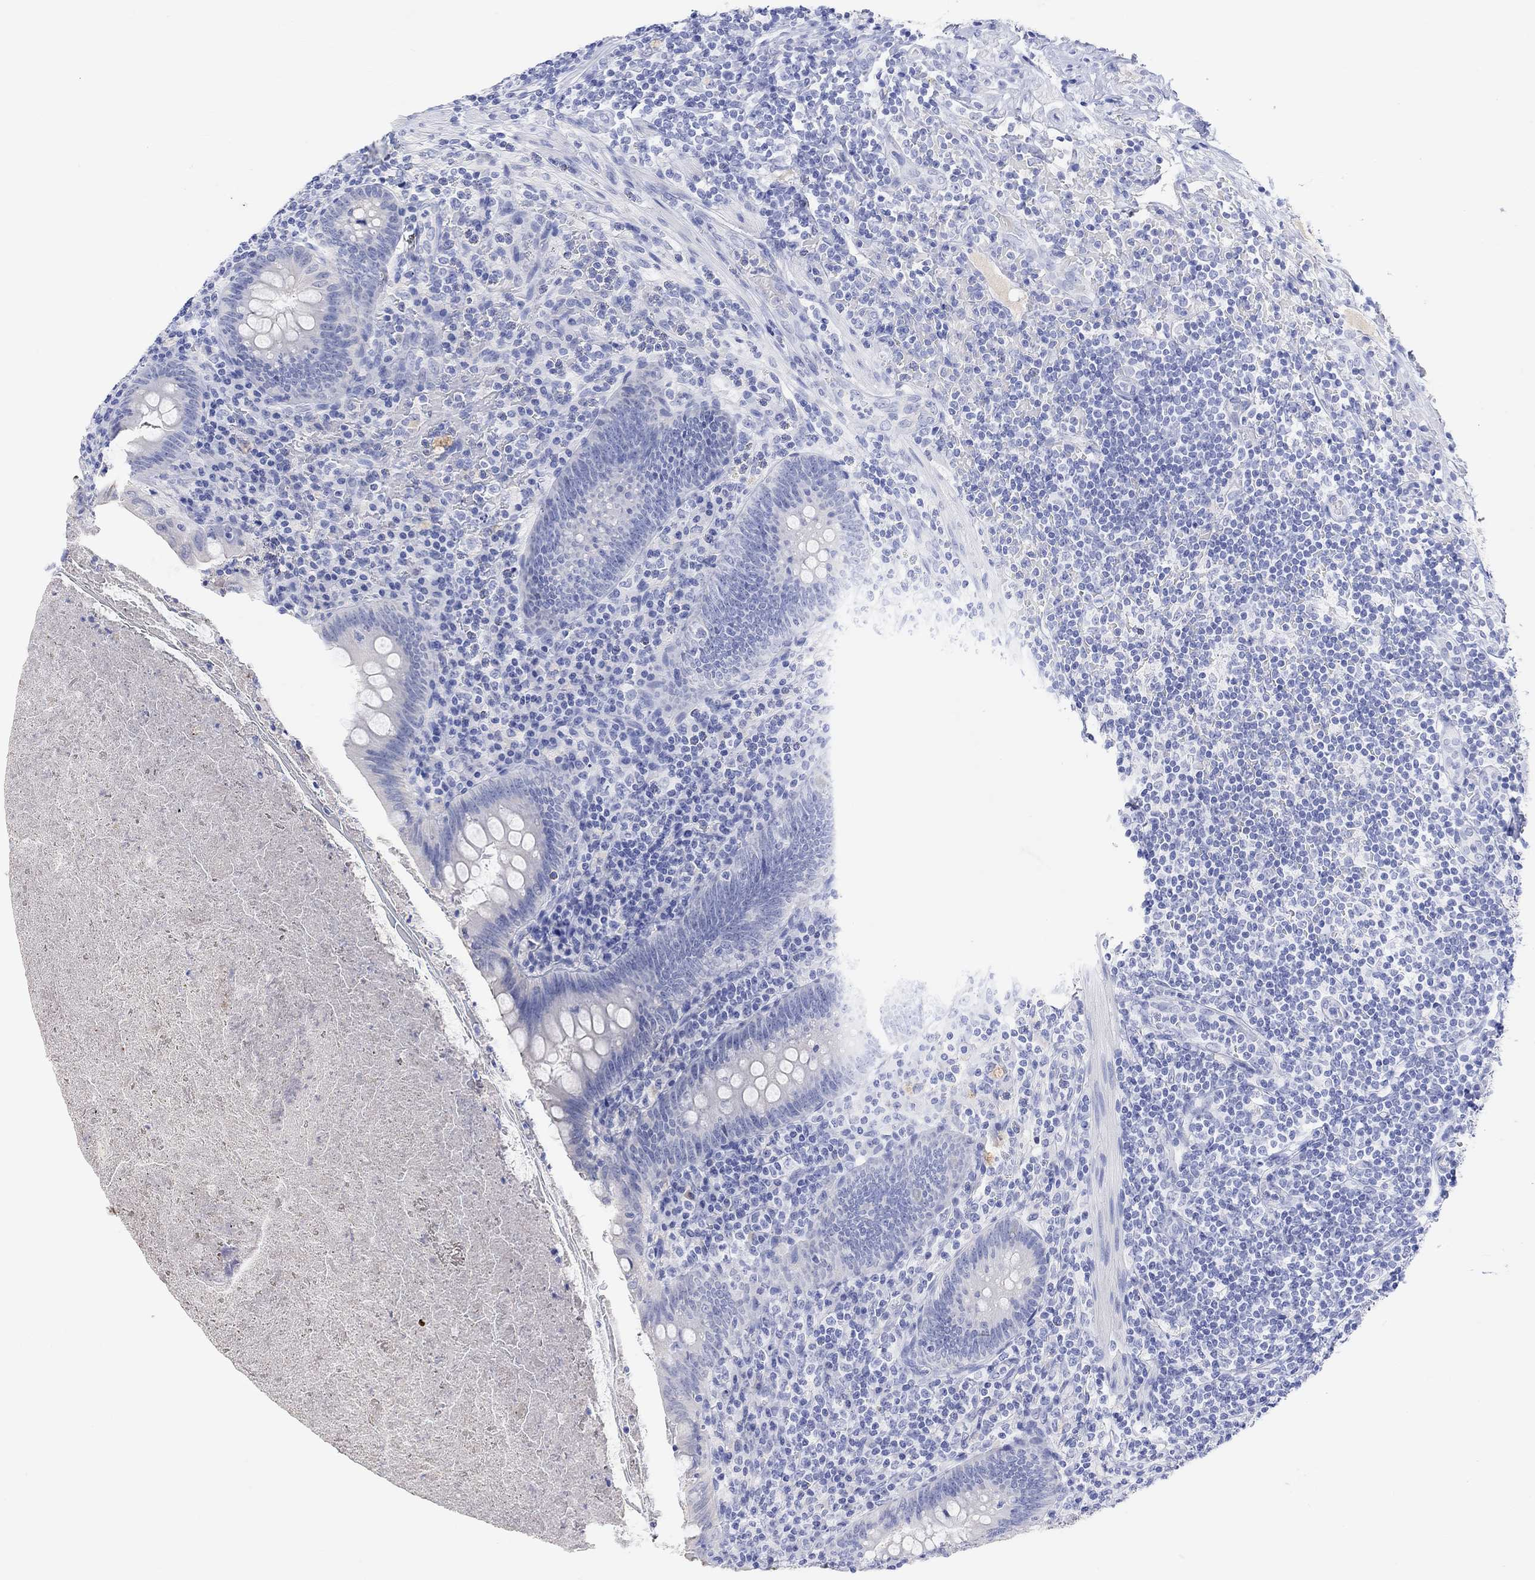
{"staining": {"intensity": "negative", "quantity": "none", "location": "none"}, "tissue": "appendix", "cell_type": "Glandular cells", "image_type": "normal", "snomed": [{"axis": "morphology", "description": "Normal tissue, NOS"}, {"axis": "topography", "description": "Appendix"}], "caption": "This is a micrograph of immunohistochemistry (IHC) staining of benign appendix, which shows no staining in glandular cells.", "gene": "TYR", "patient": {"sex": "male", "age": 47}}